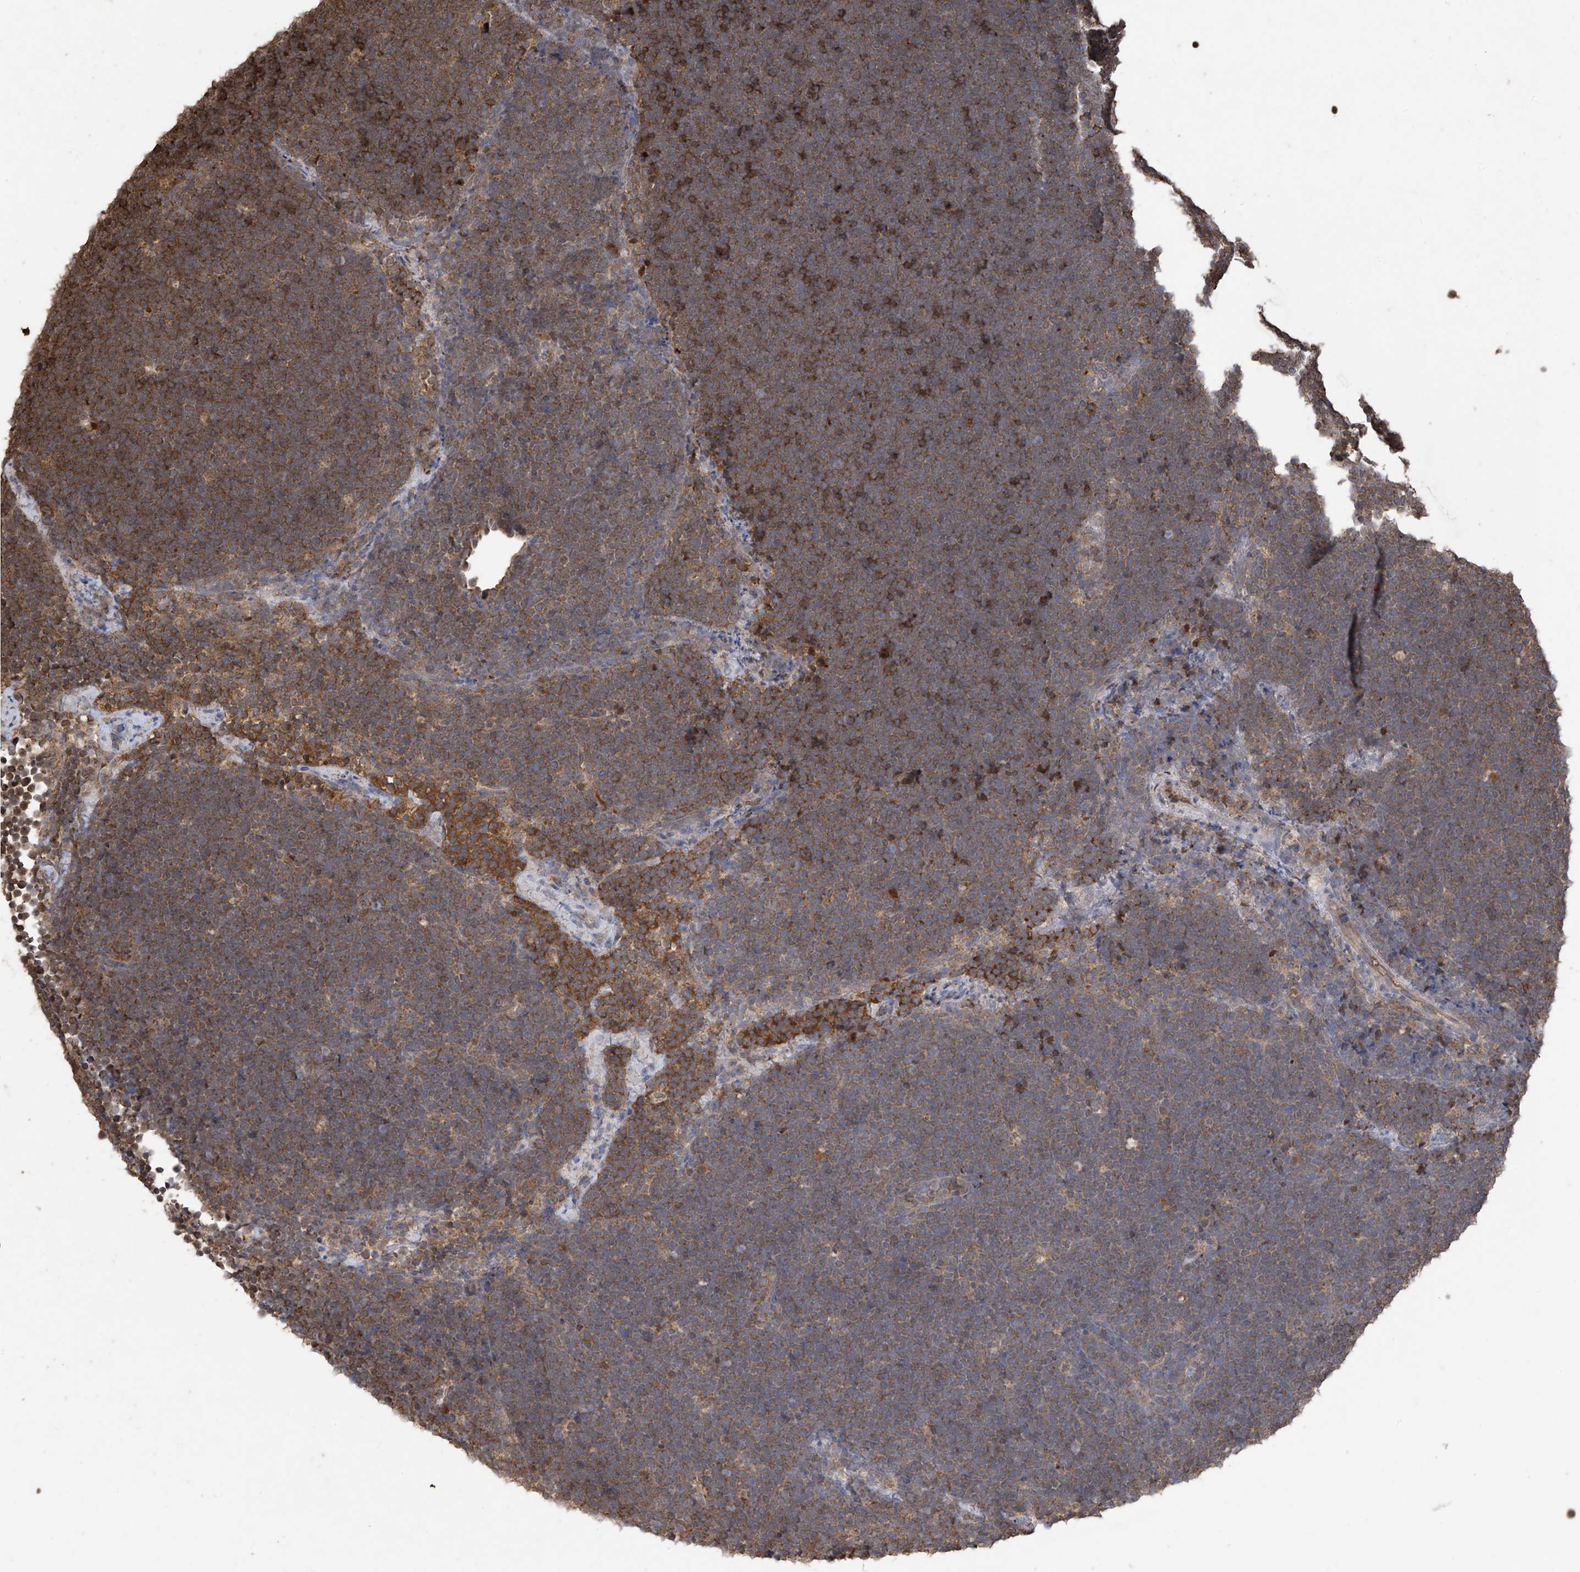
{"staining": {"intensity": "weak", "quantity": "25%-75%", "location": "cytoplasmic/membranous"}, "tissue": "lymphoma", "cell_type": "Tumor cells", "image_type": "cancer", "snomed": [{"axis": "morphology", "description": "Malignant lymphoma, non-Hodgkin's type, High grade"}, {"axis": "topography", "description": "Lymph node"}], "caption": "DAB immunohistochemical staining of lymphoma displays weak cytoplasmic/membranous protein positivity in approximately 25%-75% of tumor cells.", "gene": "PNPT1", "patient": {"sex": "male", "age": 13}}